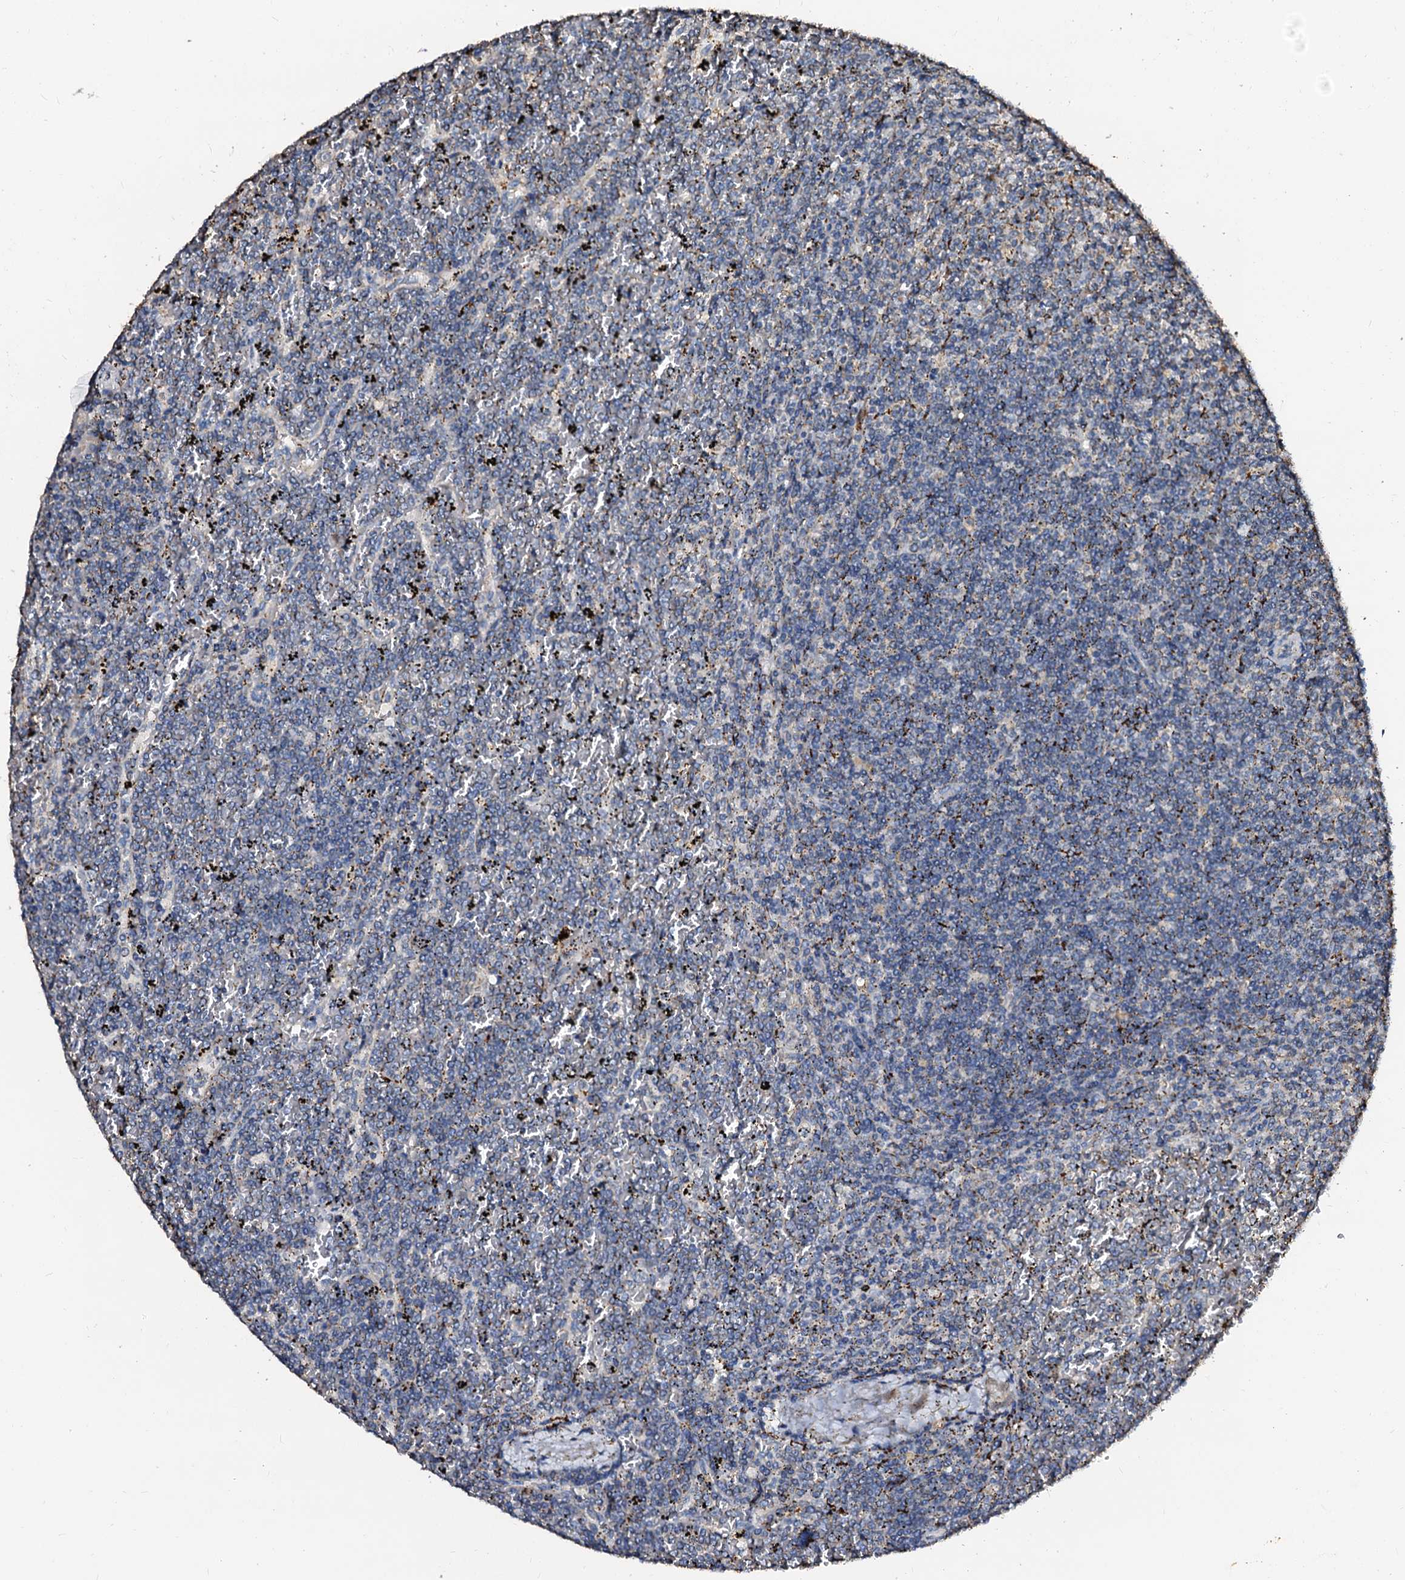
{"staining": {"intensity": "strong", "quantity": "25%-75%", "location": "cytoplasmic/membranous"}, "tissue": "lymphoma", "cell_type": "Tumor cells", "image_type": "cancer", "snomed": [{"axis": "morphology", "description": "Malignant lymphoma, non-Hodgkin's type, Low grade"}, {"axis": "topography", "description": "Spleen"}], "caption": "High-power microscopy captured an immunohistochemistry micrograph of malignant lymphoma, non-Hodgkin's type (low-grade), revealing strong cytoplasmic/membranous positivity in about 25%-75% of tumor cells.", "gene": "MAOB", "patient": {"sex": "female", "age": 19}}